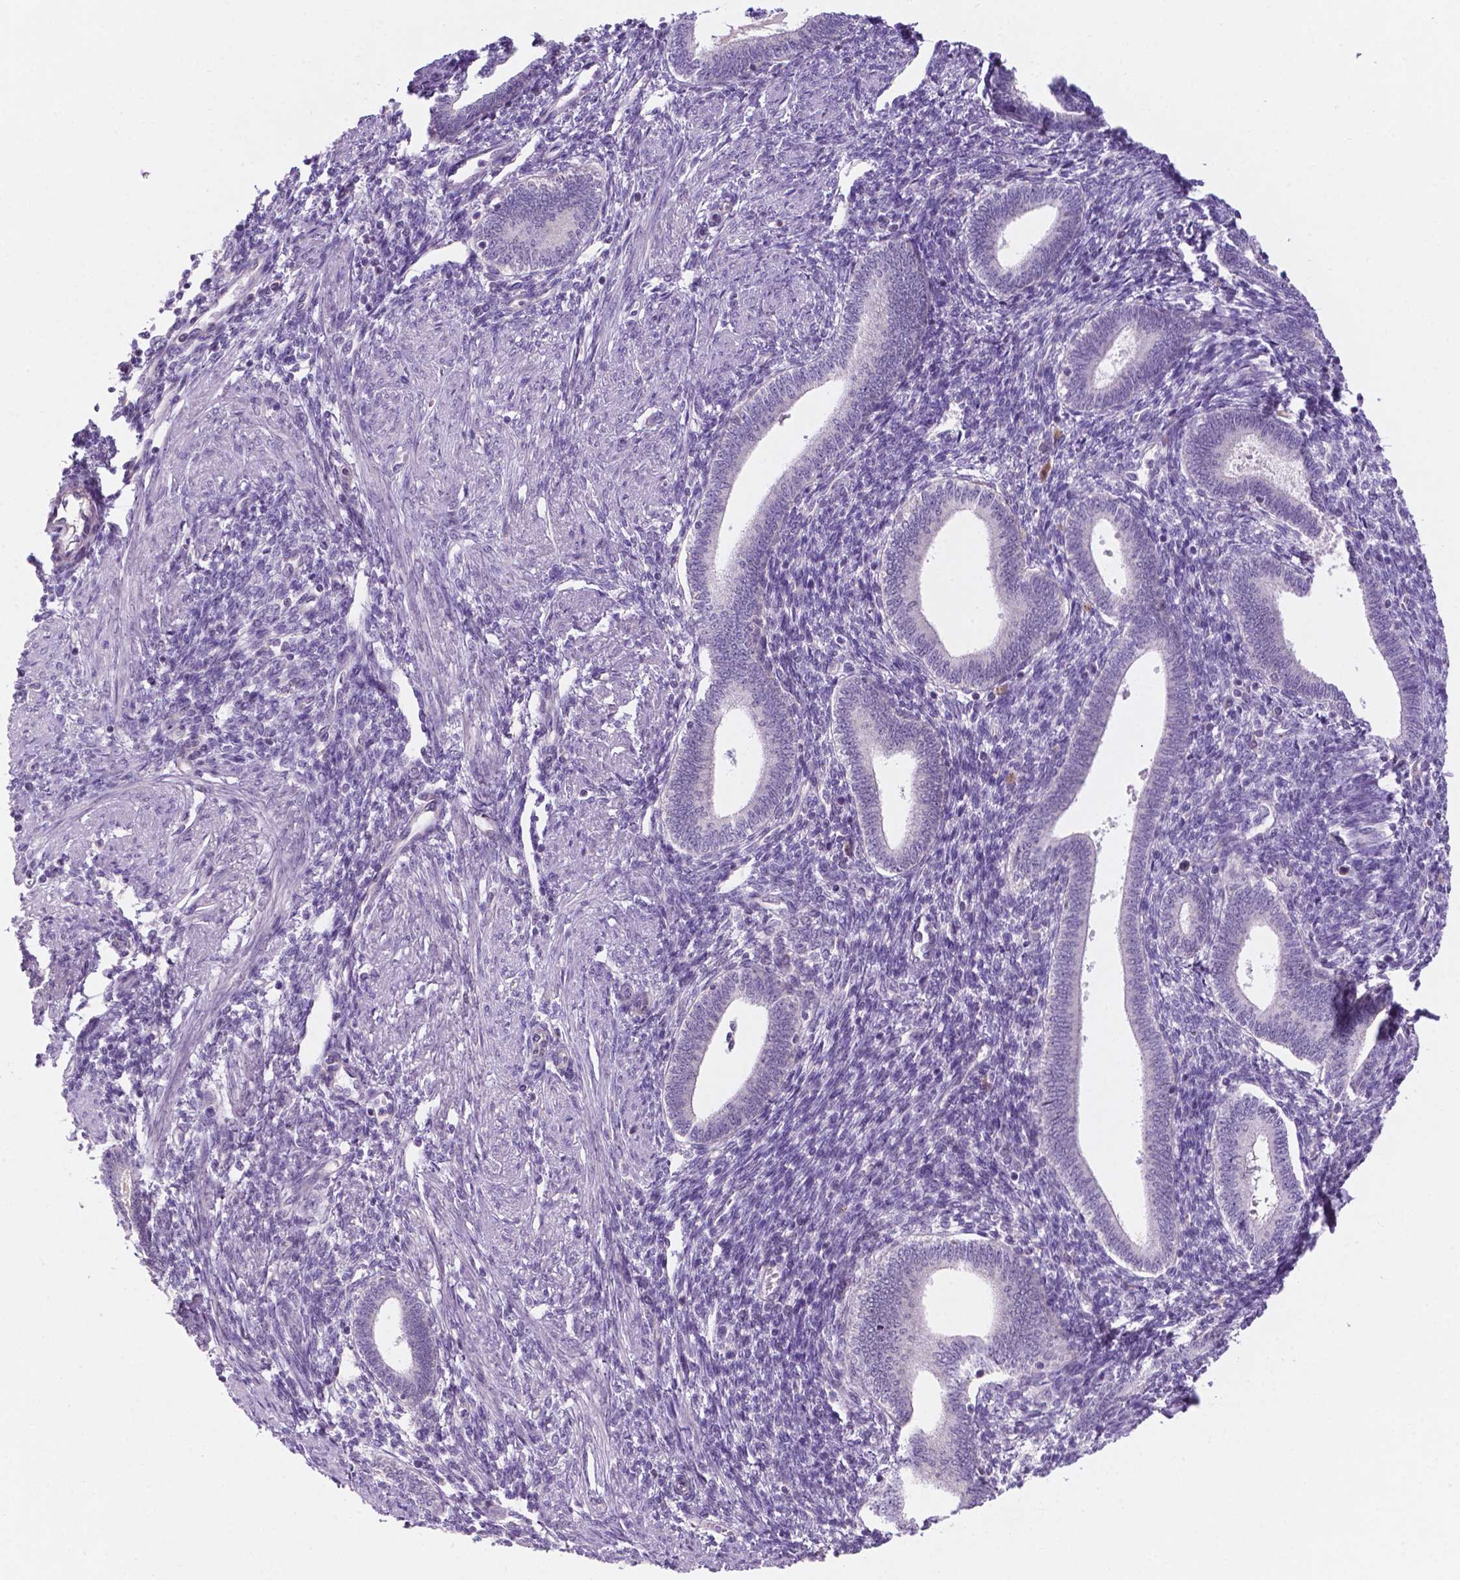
{"staining": {"intensity": "negative", "quantity": "none", "location": "none"}, "tissue": "endometrium", "cell_type": "Cells in endometrial stroma", "image_type": "normal", "snomed": [{"axis": "morphology", "description": "Normal tissue, NOS"}, {"axis": "topography", "description": "Endometrium"}], "caption": "This photomicrograph is of benign endometrium stained with IHC to label a protein in brown with the nuclei are counter-stained blue. There is no staining in cells in endometrial stroma.", "gene": "FAM50B", "patient": {"sex": "female", "age": 42}}